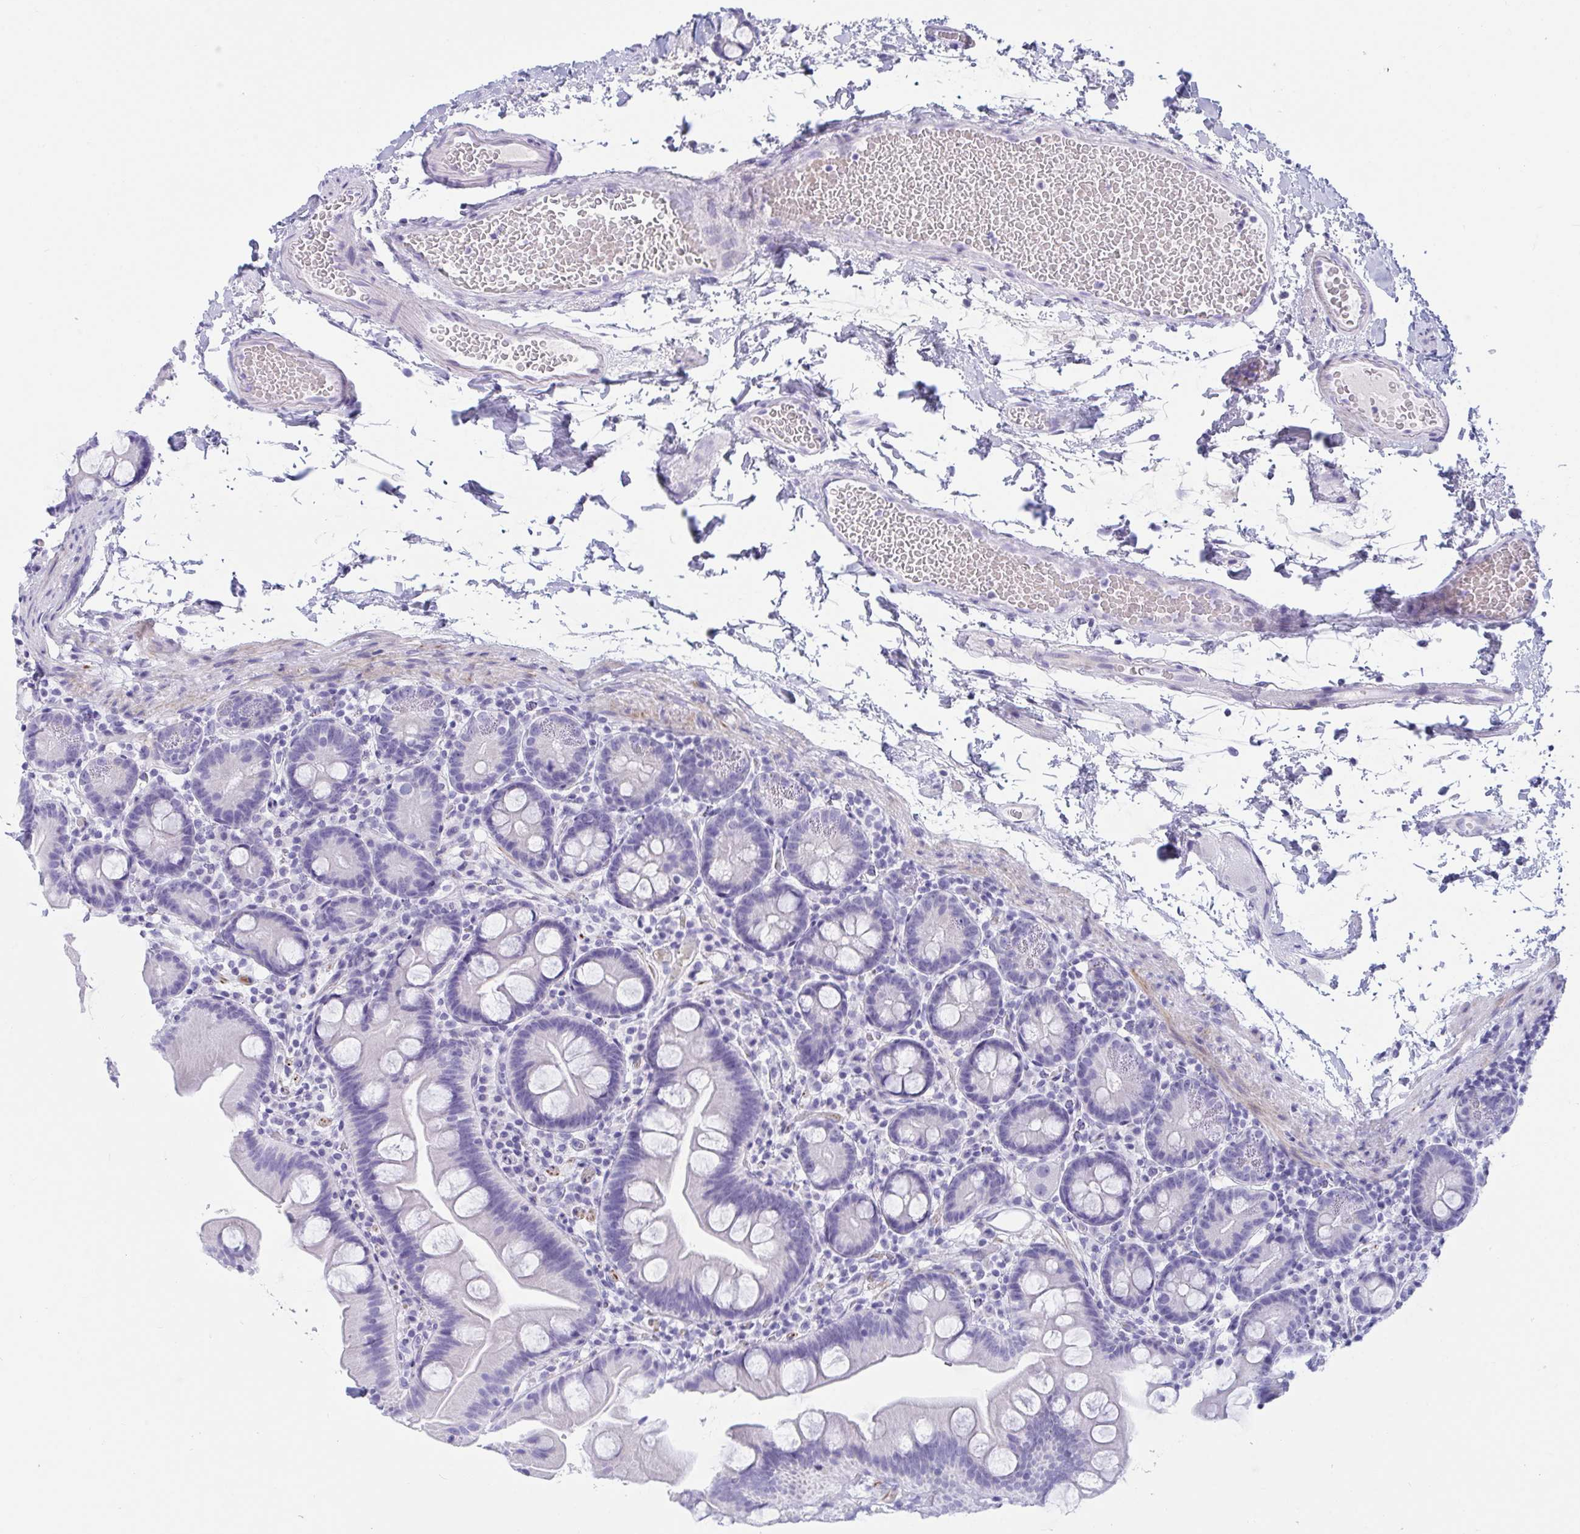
{"staining": {"intensity": "negative", "quantity": "none", "location": "none"}, "tissue": "small intestine", "cell_type": "Glandular cells", "image_type": "normal", "snomed": [{"axis": "morphology", "description": "Normal tissue, NOS"}, {"axis": "topography", "description": "Small intestine"}], "caption": "Immunohistochemical staining of unremarkable small intestine exhibits no significant staining in glandular cells. (Stains: DAB IHC with hematoxylin counter stain, Microscopy: brightfield microscopy at high magnification).", "gene": "OXLD1", "patient": {"sex": "female", "age": 68}}